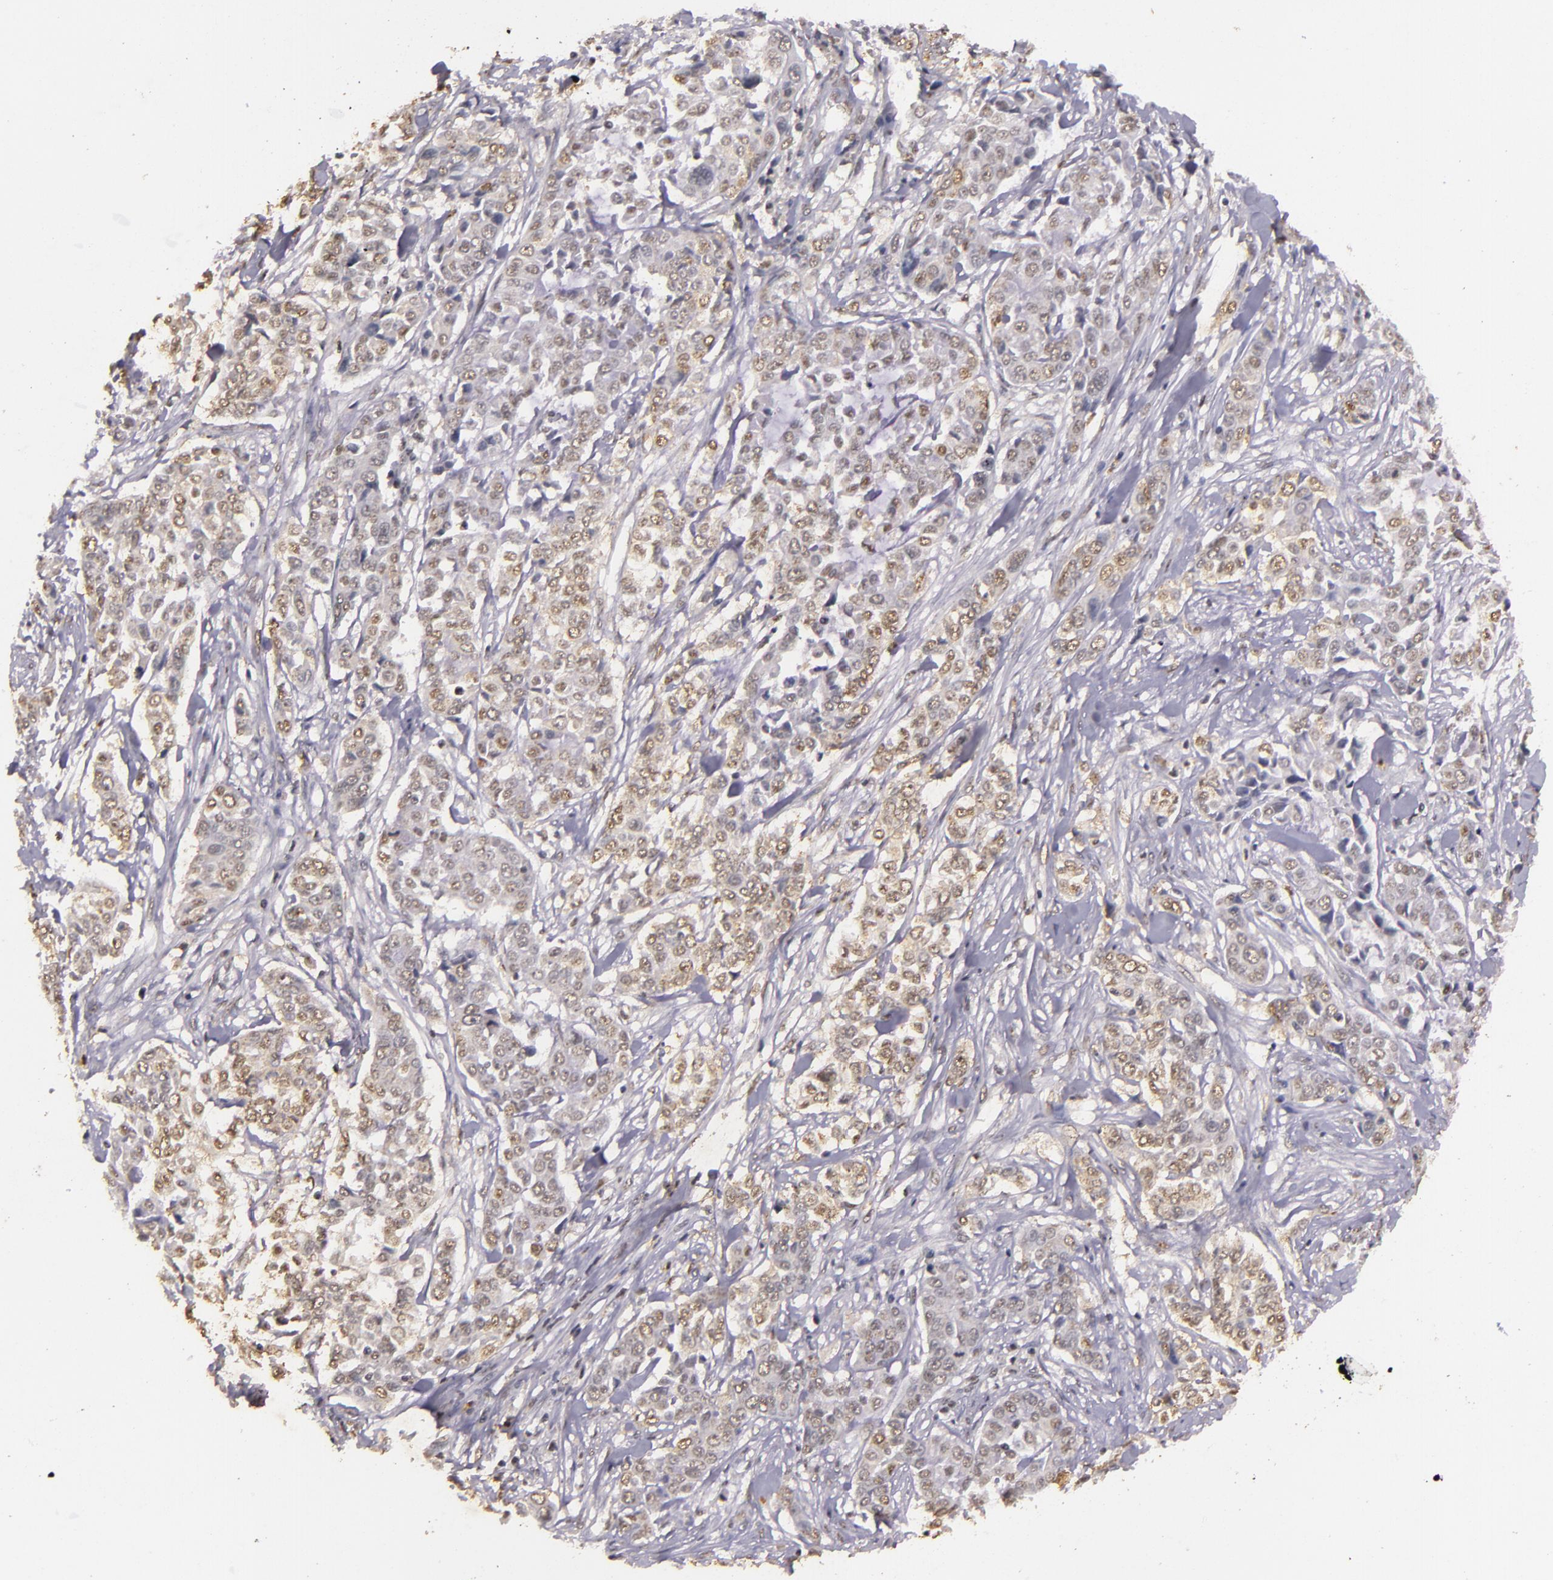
{"staining": {"intensity": "weak", "quantity": "25%-75%", "location": "nuclear"}, "tissue": "pancreatic cancer", "cell_type": "Tumor cells", "image_type": "cancer", "snomed": [{"axis": "morphology", "description": "Adenocarcinoma, NOS"}, {"axis": "topography", "description": "Pancreas"}], "caption": "A brown stain shows weak nuclear staining of a protein in pancreatic cancer (adenocarcinoma) tumor cells. (DAB (3,3'-diaminobenzidine) IHC, brown staining for protein, blue staining for nuclei).", "gene": "CBX3", "patient": {"sex": "female", "age": 52}}